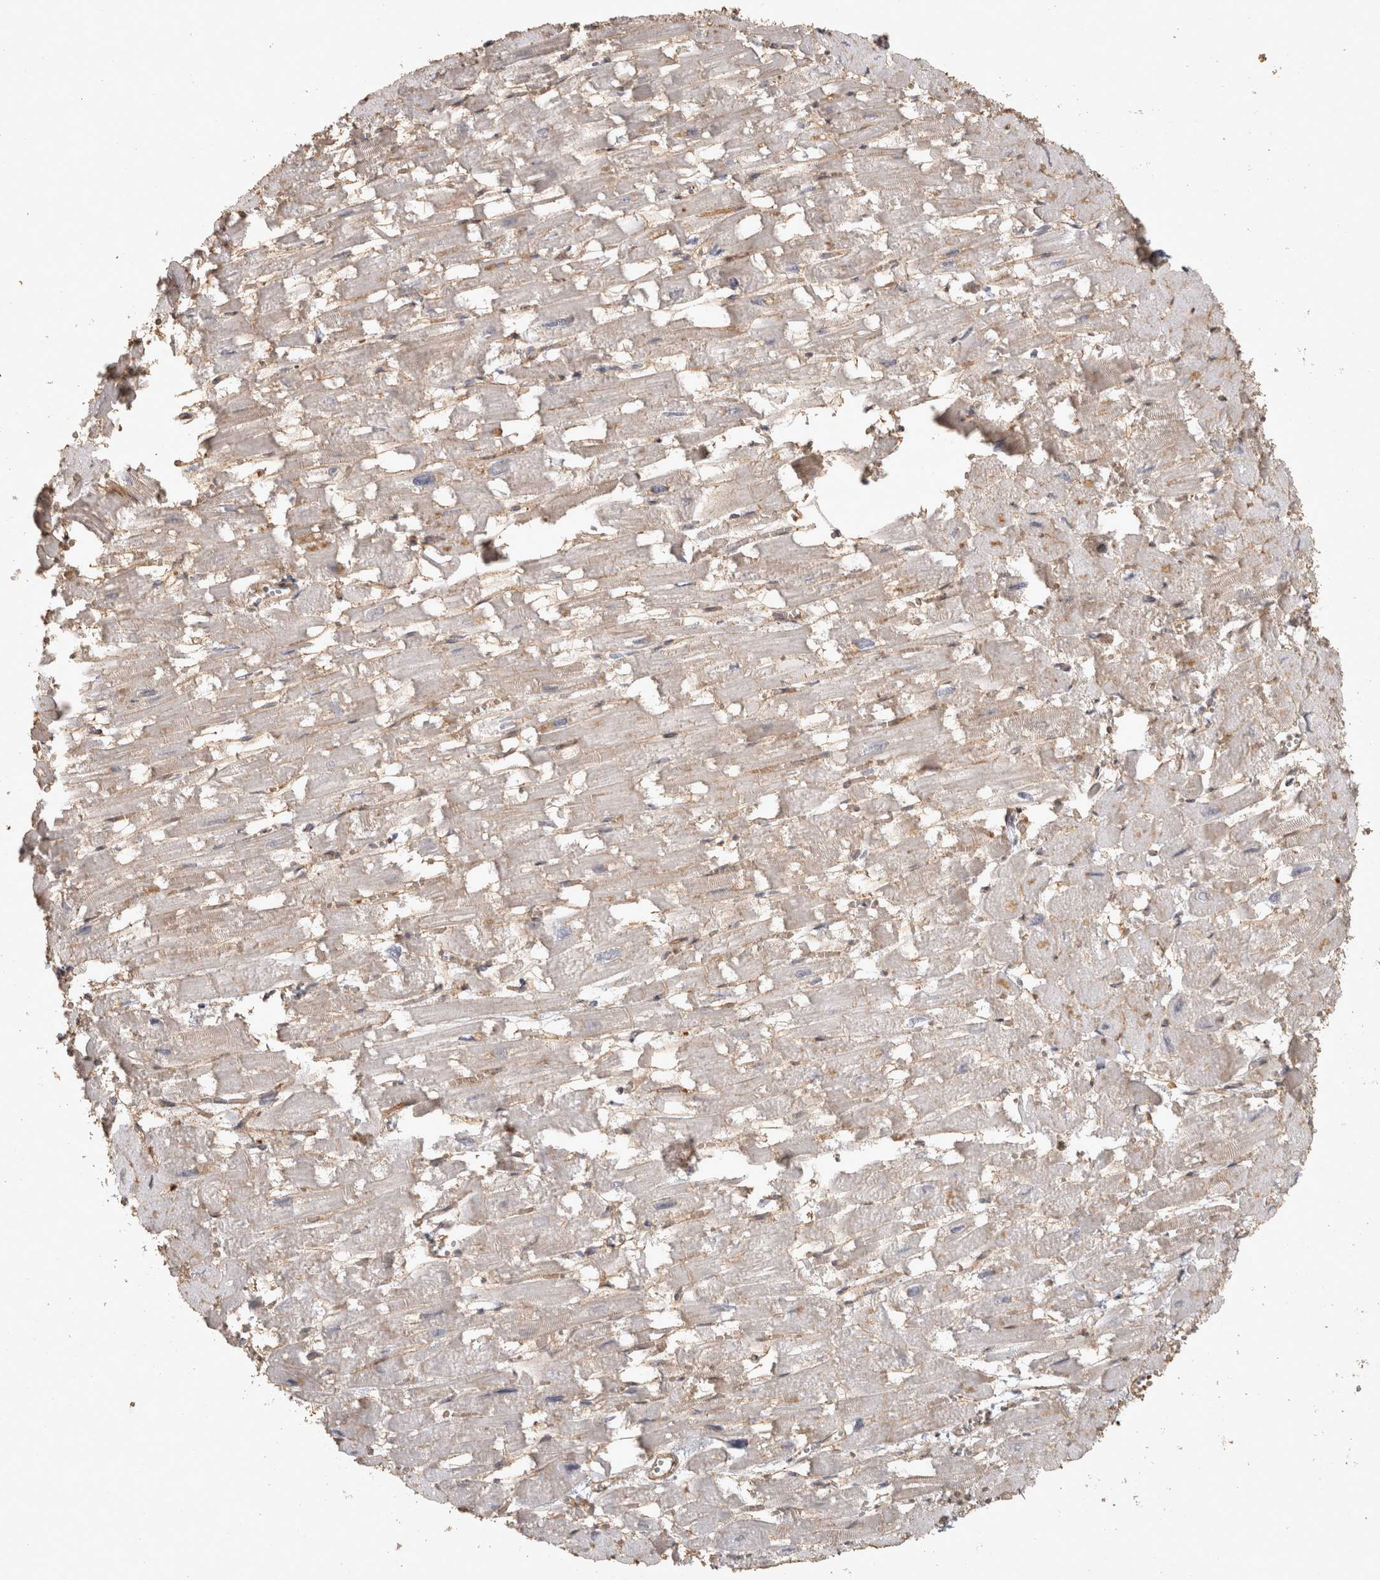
{"staining": {"intensity": "weak", "quantity": "25%-75%", "location": "cytoplasmic/membranous"}, "tissue": "heart muscle", "cell_type": "Cardiomyocytes", "image_type": "normal", "snomed": [{"axis": "morphology", "description": "Normal tissue, NOS"}, {"axis": "topography", "description": "Heart"}], "caption": "Immunohistochemistry (DAB (3,3'-diaminobenzidine)) staining of unremarkable human heart muscle exhibits weak cytoplasmic/membranous protein staining in about 25%-75% of cardiomyocytes. The staining was performed using DAB (3,3'-diaminobenzidine), with brown indicating positive protein expression. Nuclei are stained blue with hematoxylin.", "gene": "OSTN", "patient": {"sex": "male", "age": 54}}